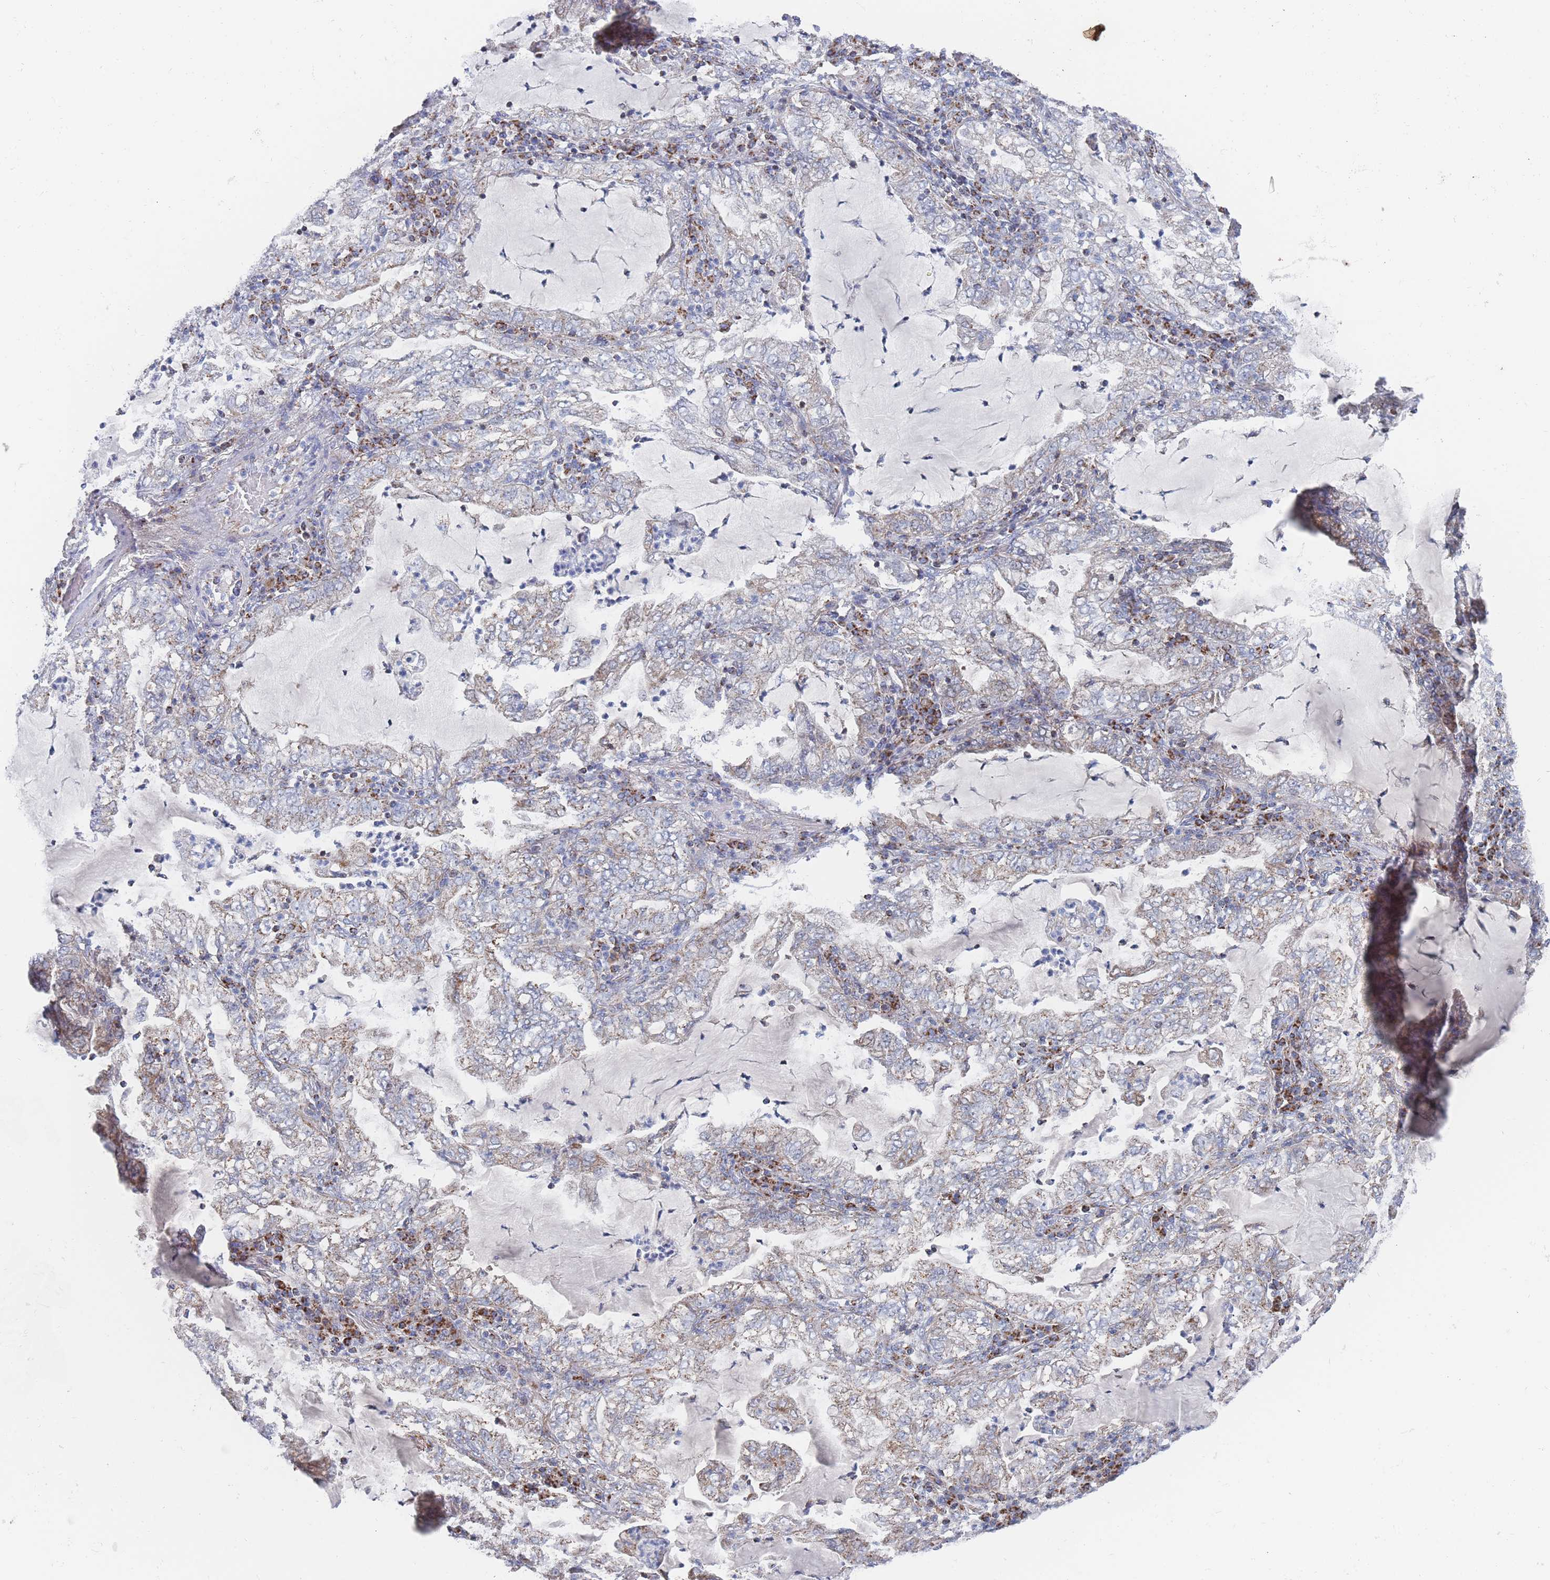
{"staining": {"intensity": "weak", "quantity": "25%-75%", "location": "cytoplasmic/membranous"}, "tissue": "lung cancer", "cell_type": "Tumor cells", "image_type": "cancer", "snomed": [{"axis": "morphology", "description": "Adenocarcinoma, NOS"}, {"axis": "topography", "description": "Lung"}], "caption": "A high-resolution photomicrograph shows immunohistochemistry (IHC) staining of lung adenocarcinoma, which exhibits weak cytoplasmic/membranous staining in approximately 25%-75% of tumor cells.", "gene": "IKZF4", "patient": {"sex": "female", "age": 73}}